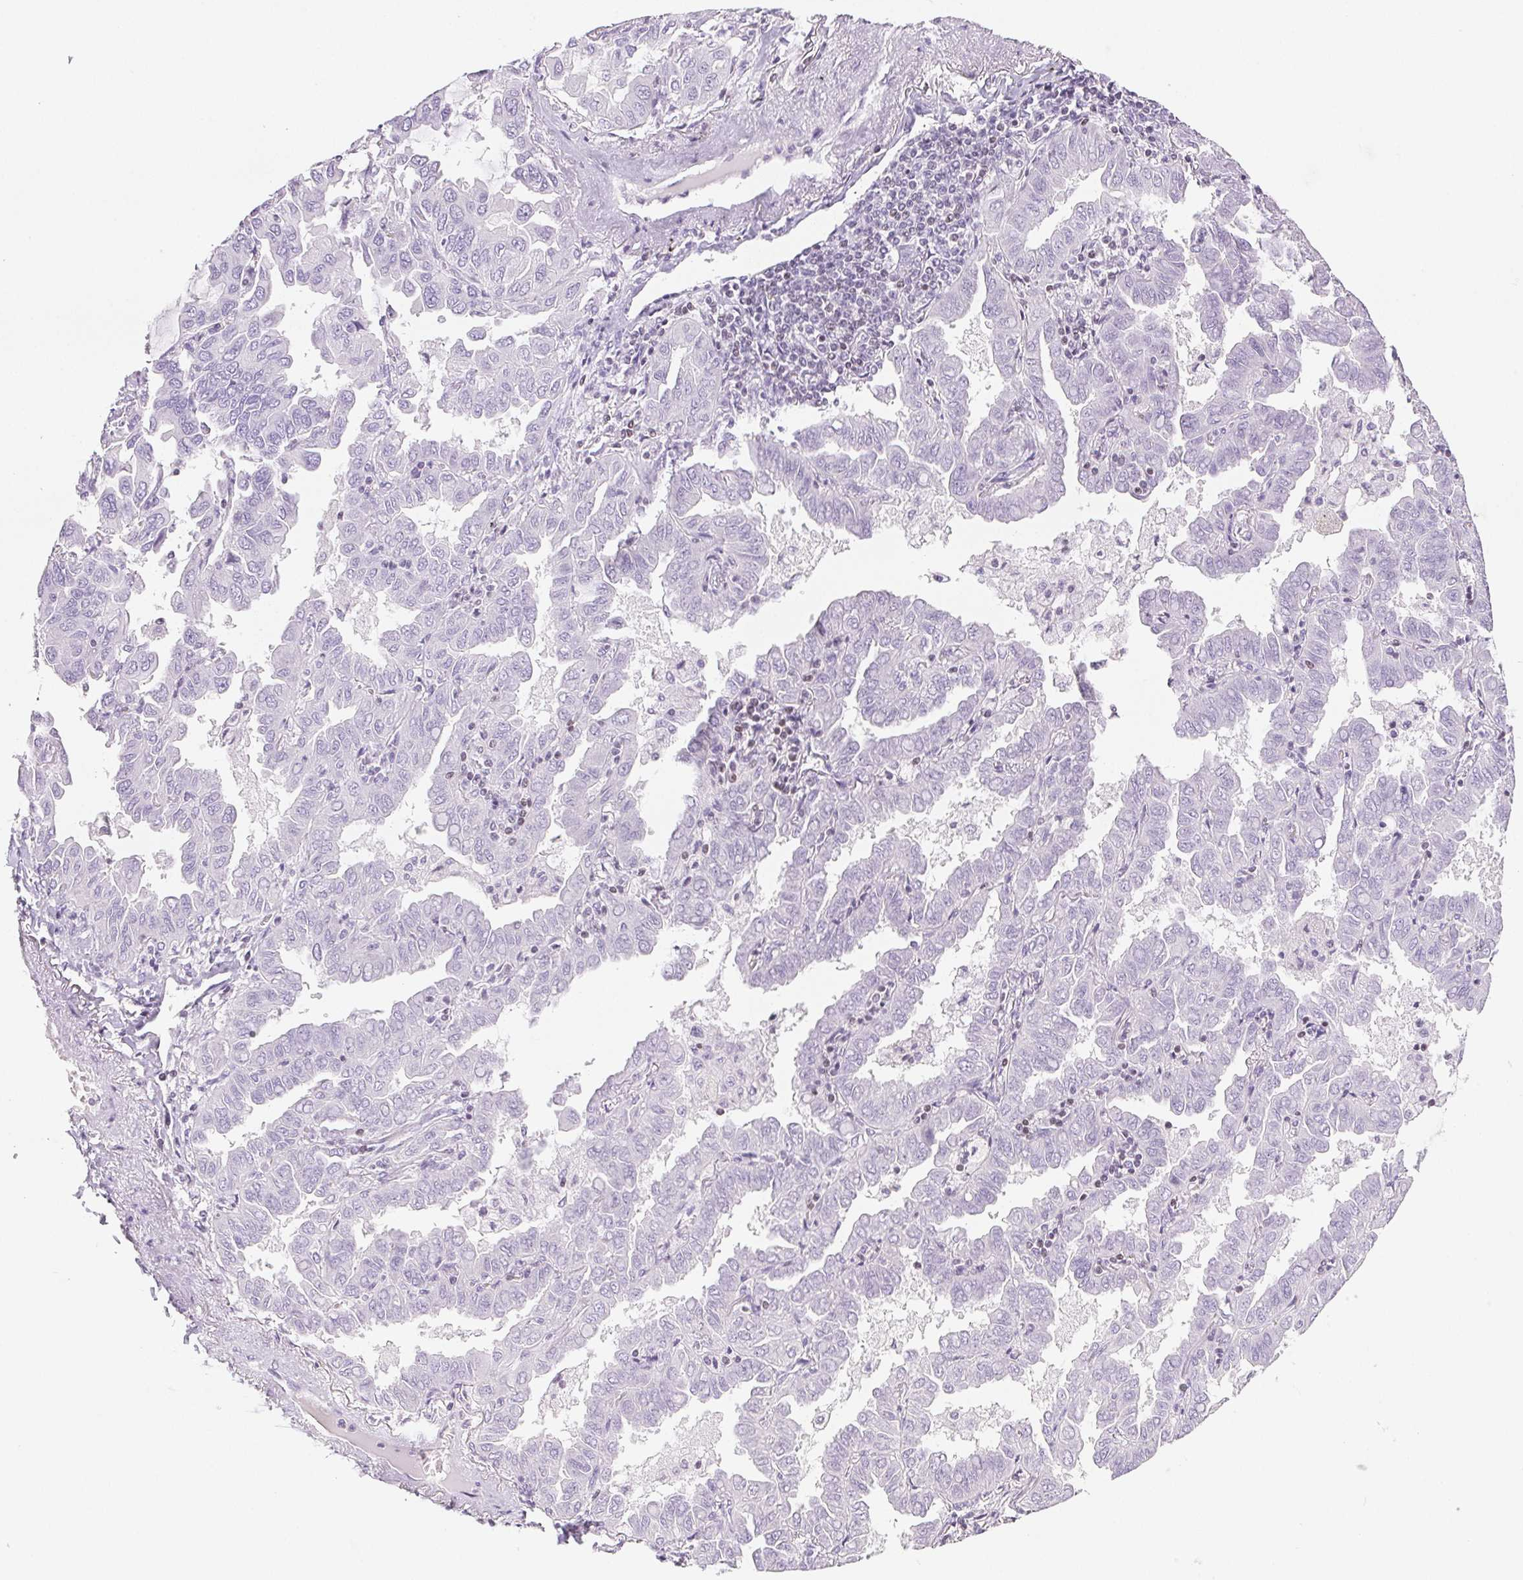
{"staining": {"intensity": "negative", "quantity": "none", "location": "none"}, "tissue": "lung cancer", "cell_type": "Tumor cells", "image_type": "cancer", "snomed": [{"axis": "morphology", "description": "Adenocarcinoma, NOS"}, {"axis": "topography", "description": "Lung"}], "caption": "Immunohistochemistry photomicrograph of neoplastic tissue: human lung adenocarcinoma stained with DAB (3,3'-diaminobenzidine) demonstrates no significant protein staining in tumor cells.", "gene": "BEND2", "patient": {"sex": "male", "age": 64}}